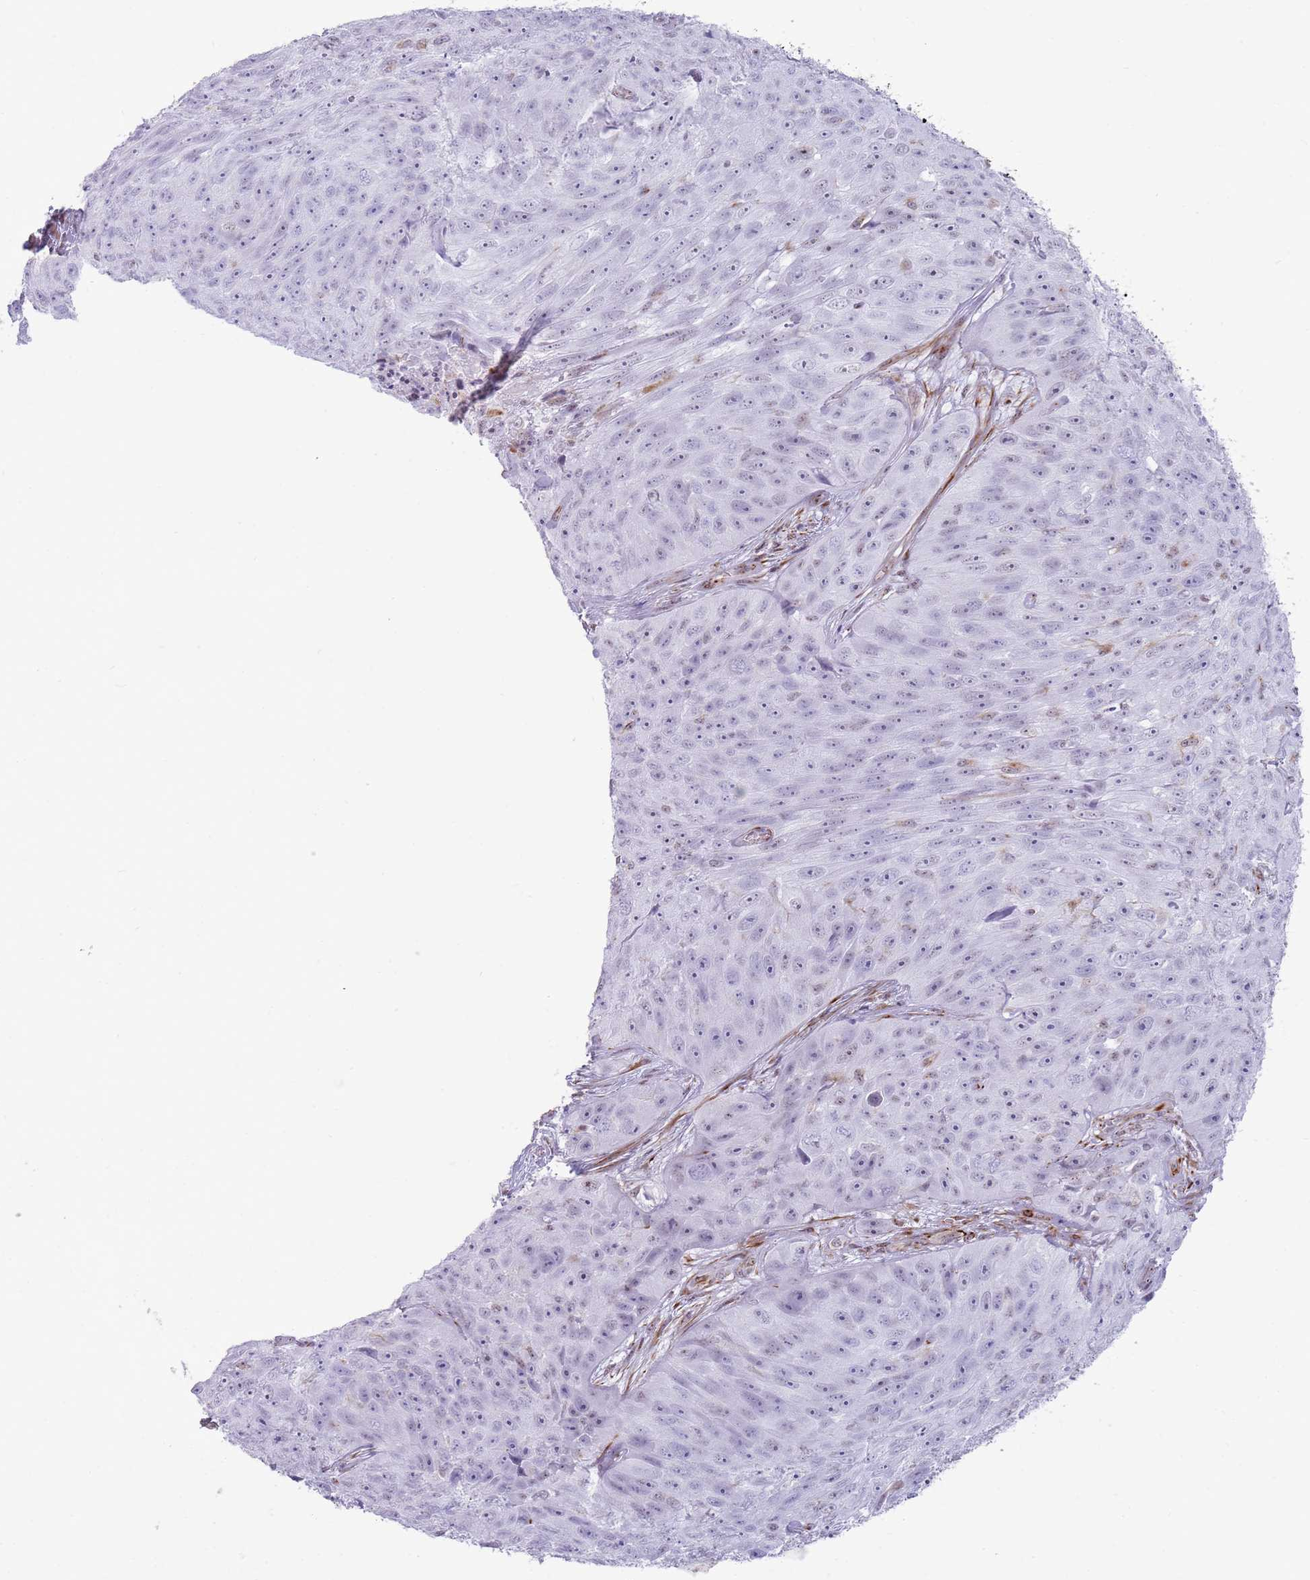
{"staining": {"intensity": "negative", "quantity": "none", "location": "none"}, "tissue": "skin cancer", "cell_type": "Tumor cells", "image_type": "cancer", "snomed": [{"axis": "morphology", "description": "Squamous cell carcinoma, NOS"}, {"axis": "topography", "description": "Skin"}], "caption": "The image displays no staining of tumor cells in skin squamous cell carcinoma.", "gene": "NBPF3", "patient": {"sex": "female", "age": 87}}